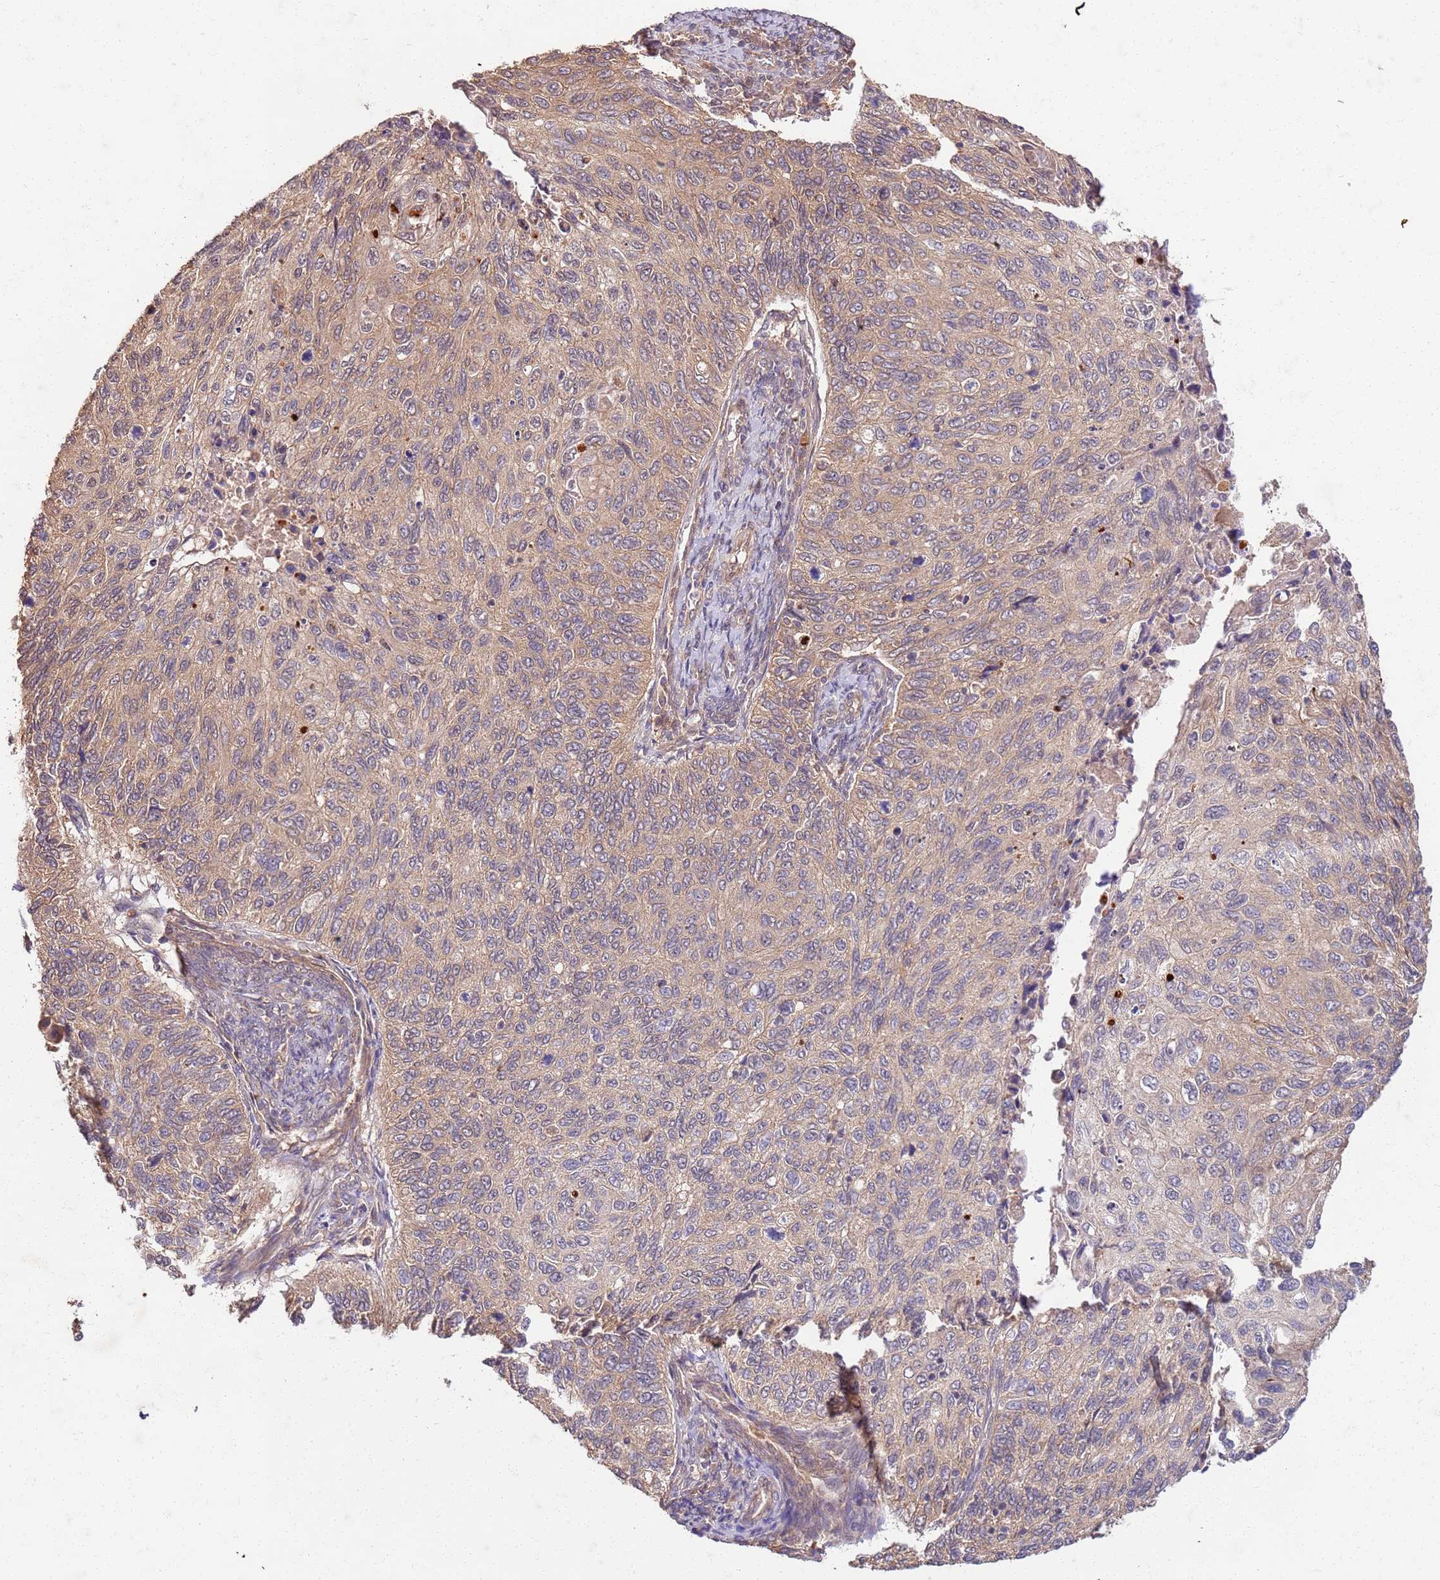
{"staining": {"intensity": "weak", "quantity": "25%-75%", "location": "cytoplasmic/membranous"}, "tissue": "cervical cancer", "cell_type": "Tumor cells", "image_type": "cancer", "snomed": [{"axis": "morphology", "description": "Squamous cell carcinoma, NOS"}, {"axis": "topography", "description": "Cervix"}], "caption": "This micrograph demonstrates immunohistochemistry staining of human cervical cancer, with low weak cytoplasmic/membranous staining in approximately 25%-75% of tumor cells.", "gene": "UBE3A", "patient": {"sex": "female", "age": 70}}